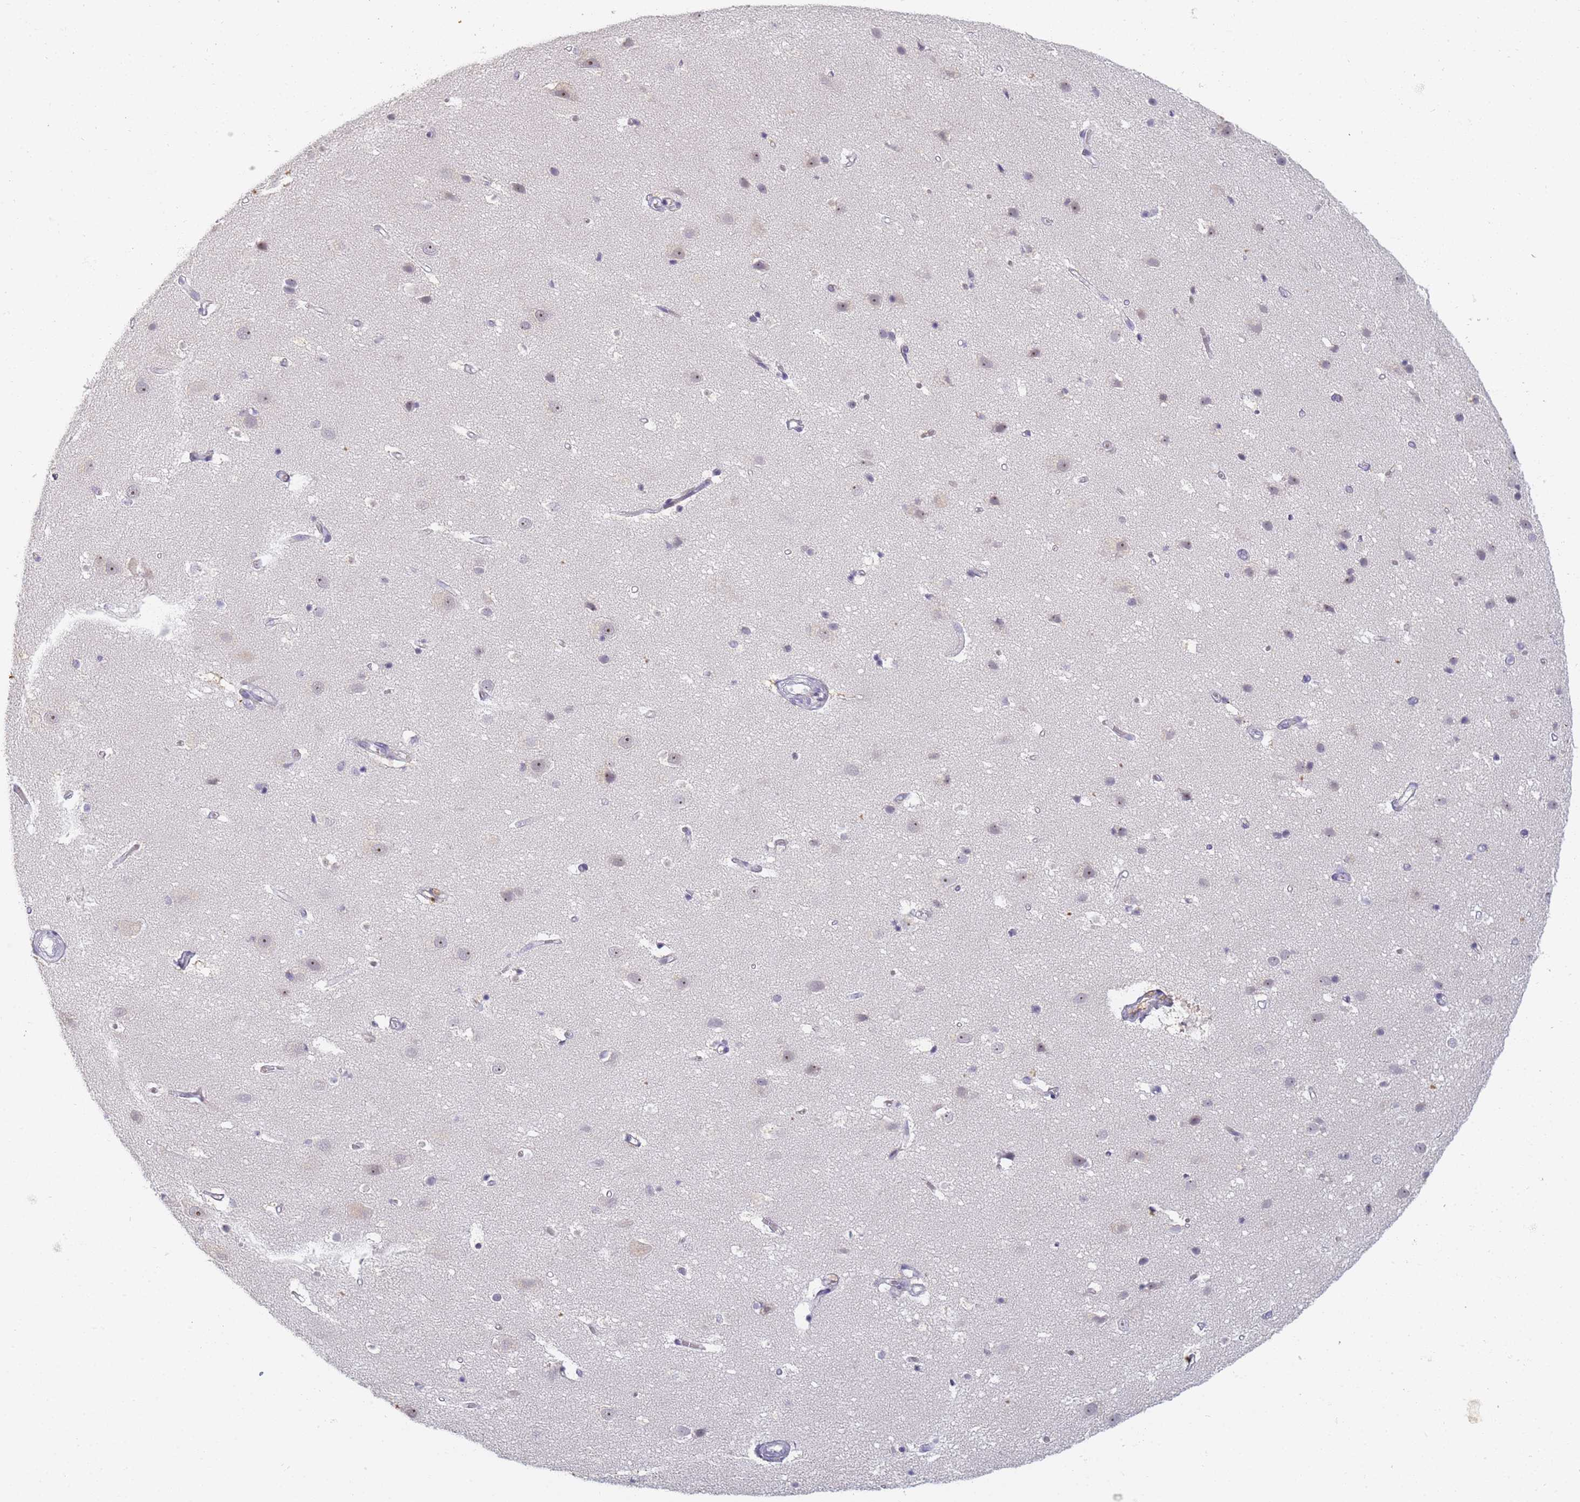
{"staining": {"intensity": "negative", "quantity": "none", "location": "none"}, "tissue": "cerebral cortex", "cell_type": "Endothelial cells", "image_type": "normal", "snomed": [{"axis": "morphology", "description": "Normal tissue, NOS"}, {"axis": "topography", "description": "Cerebral cortex"}], "caption": "IHC image of benign cerebral cortex stained for a protein (brown), which reveals no staining in endothelial cells. The staining was performed using DAB to visualize the protein expression in brown, while the nuclei were stained in blue with hematoxylin (Magnification: 20x).", "gene": "SLC38A9", "patient": {"sex": "male", "age": 54}}